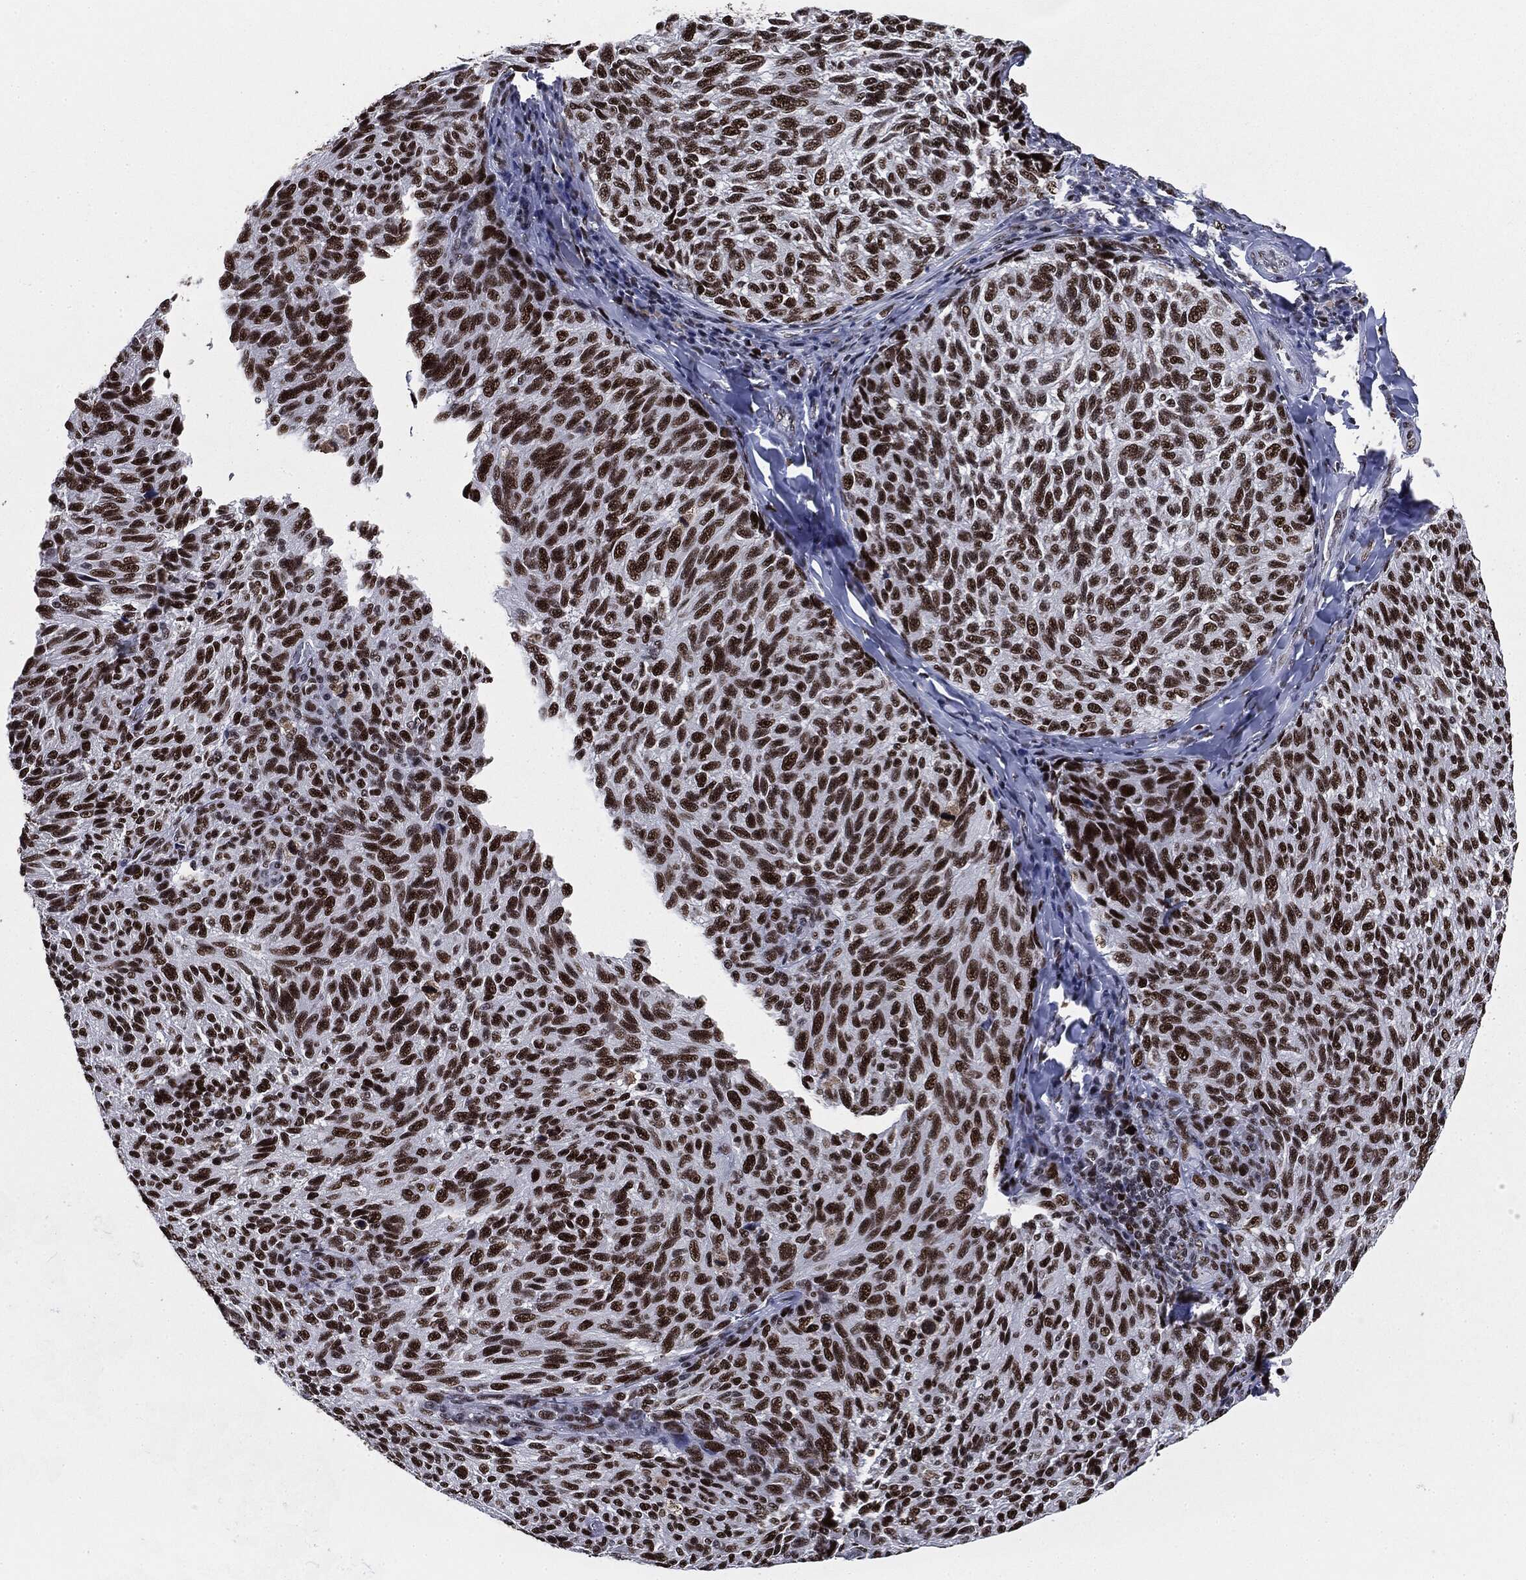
{"staining": {"intensity": "strong", "quantity": ">75%", "location": "nuclear"}, "tissue": "melanoma", "cell_type": "Tumor cells", "image_type": "cancer", "snomed": [{"axis": "morphology", "description": "Malignant melanoma, NOS"}, {"axis": "topography", "description": "Skin"}], "caption": "High-magnification brightfield microscopy of melanoma stained with DAB (3,3'-diaminobenzidine) (brown) and counterstained with hematoxylin (blue). tumor cells exhibit strong nuclear staining is identified in approximately>75% of cells.", "gene": "MSH2", "patient": {"sex": "female", "age": 73}}